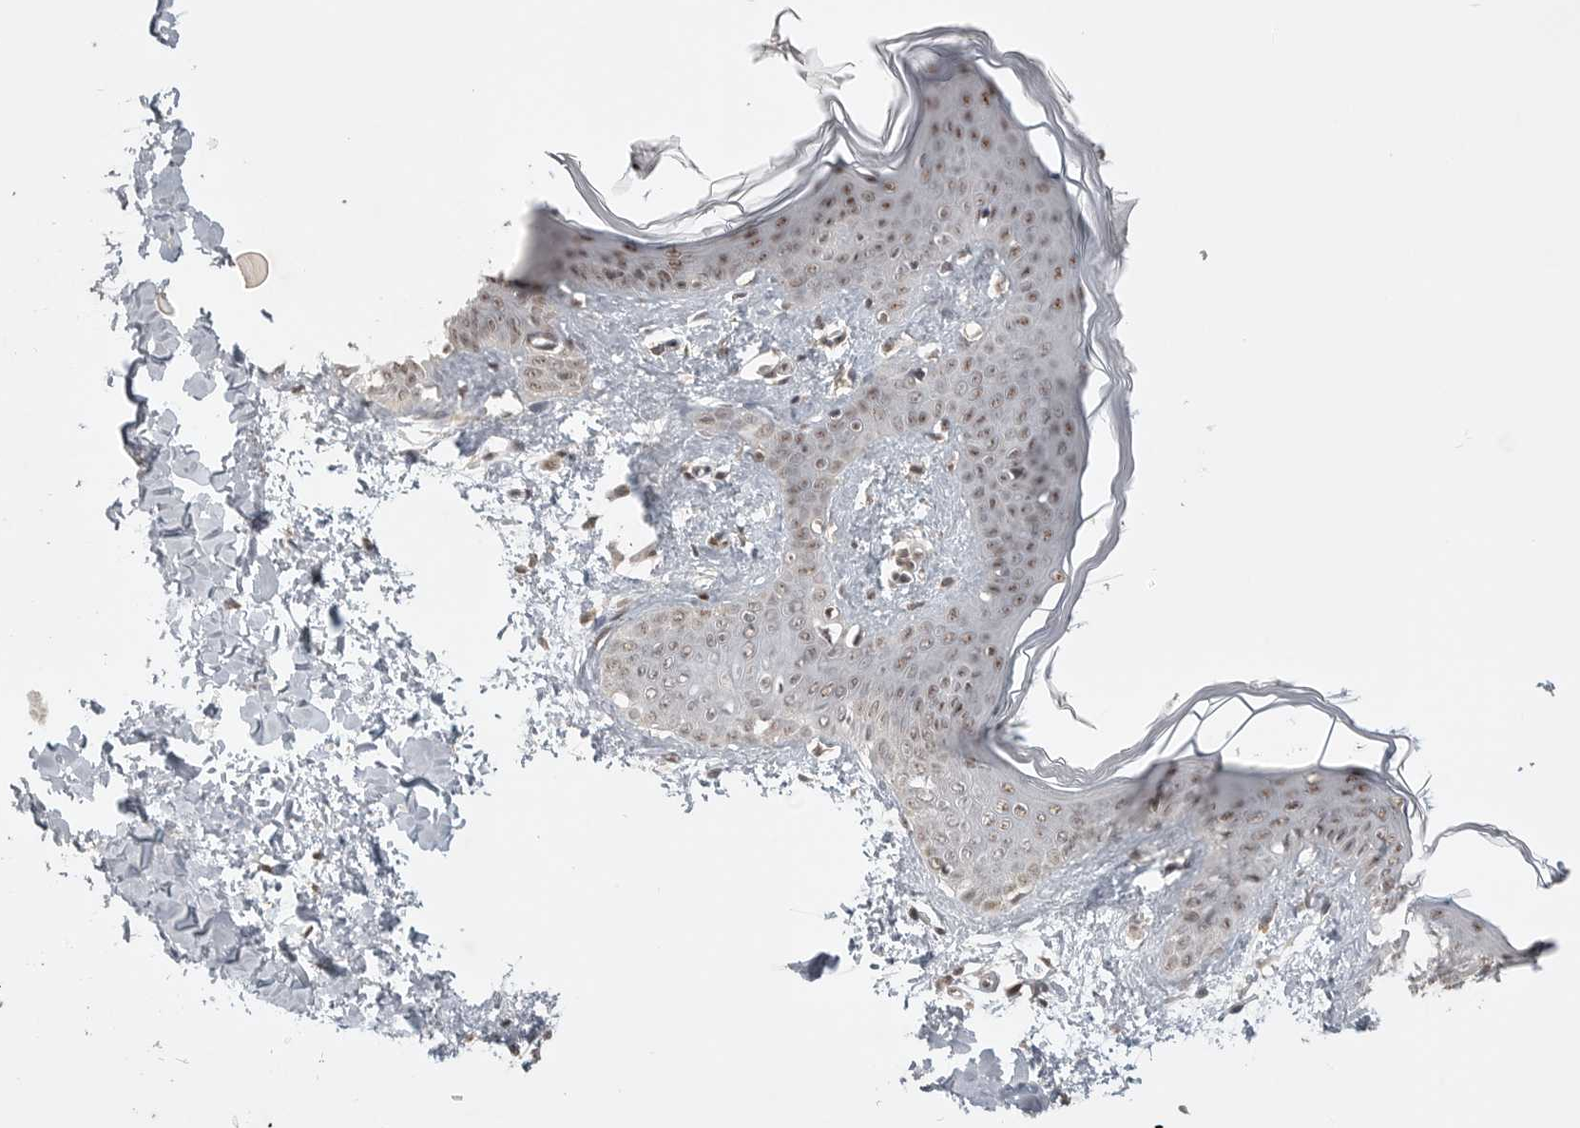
{"staining": {"intensity": "moderate", "quantity": "25%-75%", "location": "nuclear"}, "tissue": "skin", "cell_type": "Fibroblasts", "image_type": "normal", "snomed": [{"axis": "morphology", "description": "Normal tissue, NOS"}, {"axis": "topography", "description": "Skin"}], "caption": "This micrograph reveals IHC staining of normal human skin, with medium moderate nuclear positivity in approximately 25%-75% of fibroblasts.", "gene": "POMP", "patient": {"sex": "female", "age": 17}}